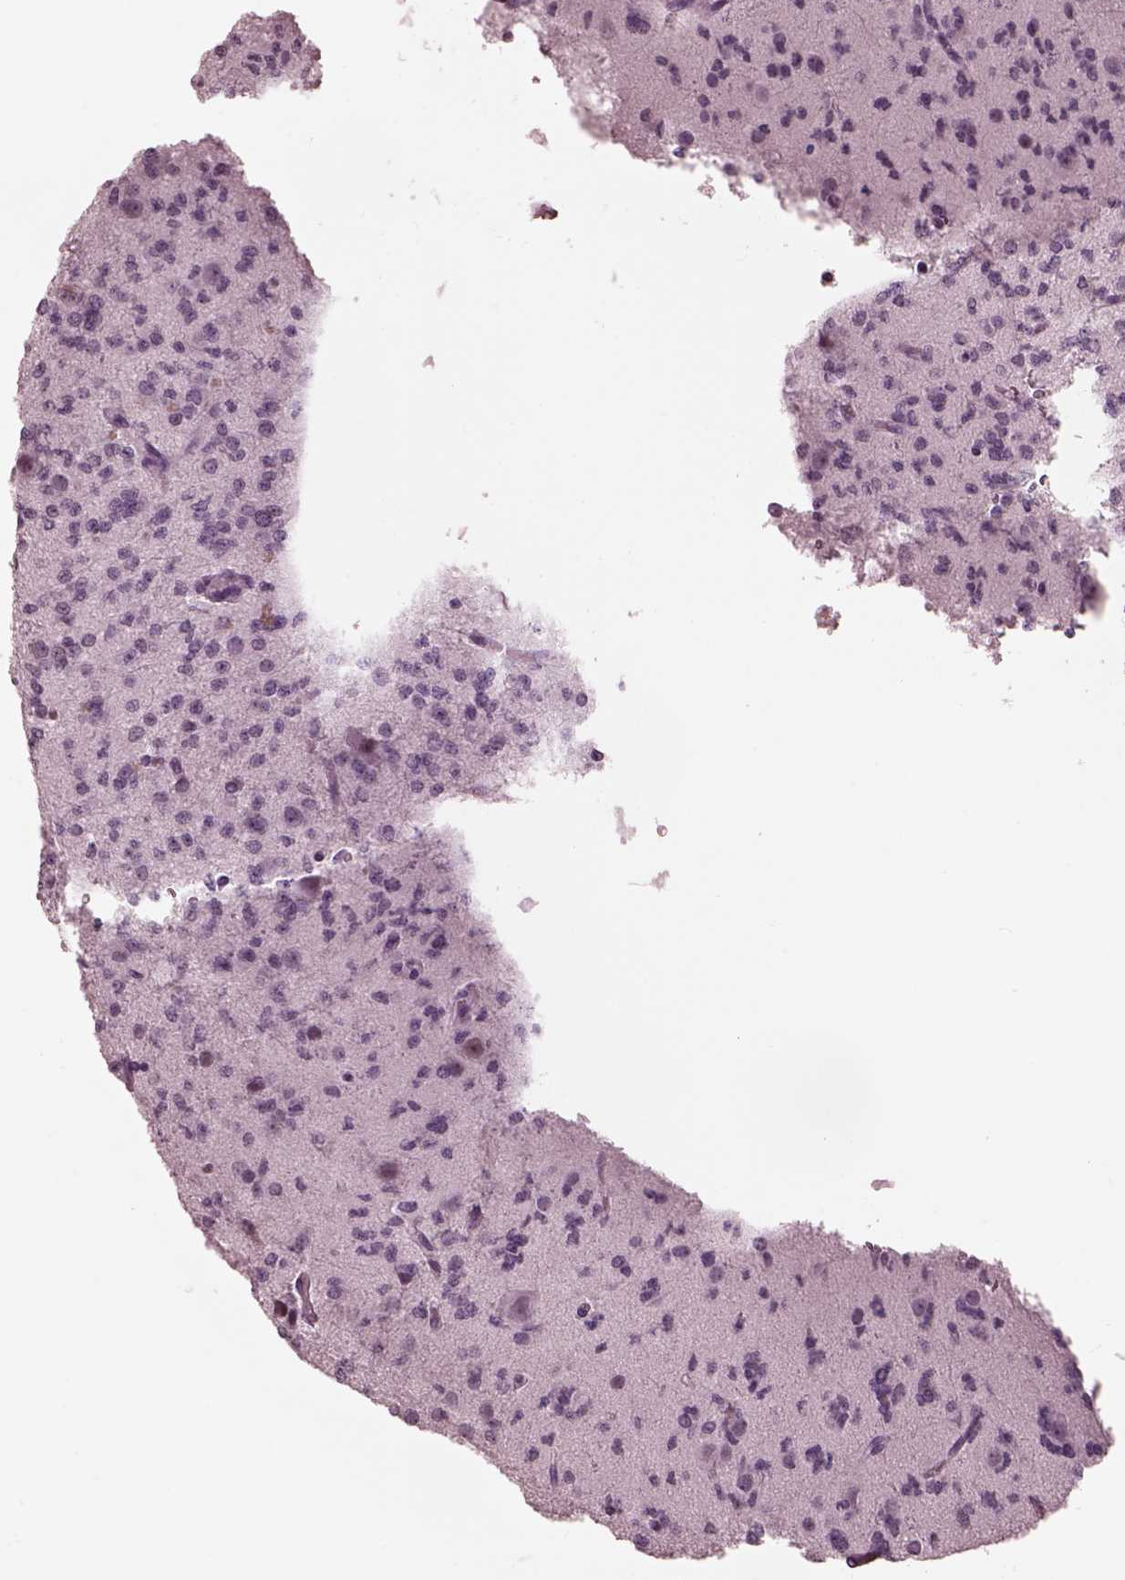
{"staining": {"intensity": "negative", "quantity": "none", "location": "none"}, "tissue": "glioma", "cell_type": "Tumor cells", "image_type": "cancer", "snomed": [{"axis": "morphology", "description": "Glioma, malignant, Low grade"}, {"axis": "topography", "description": "Brain"}], "caption": "Histopathology image shows no protein expression in tumor cells of glioma tissue.", "gene": "GARIN4", "patient": {"sex": "male", "age": 27}}